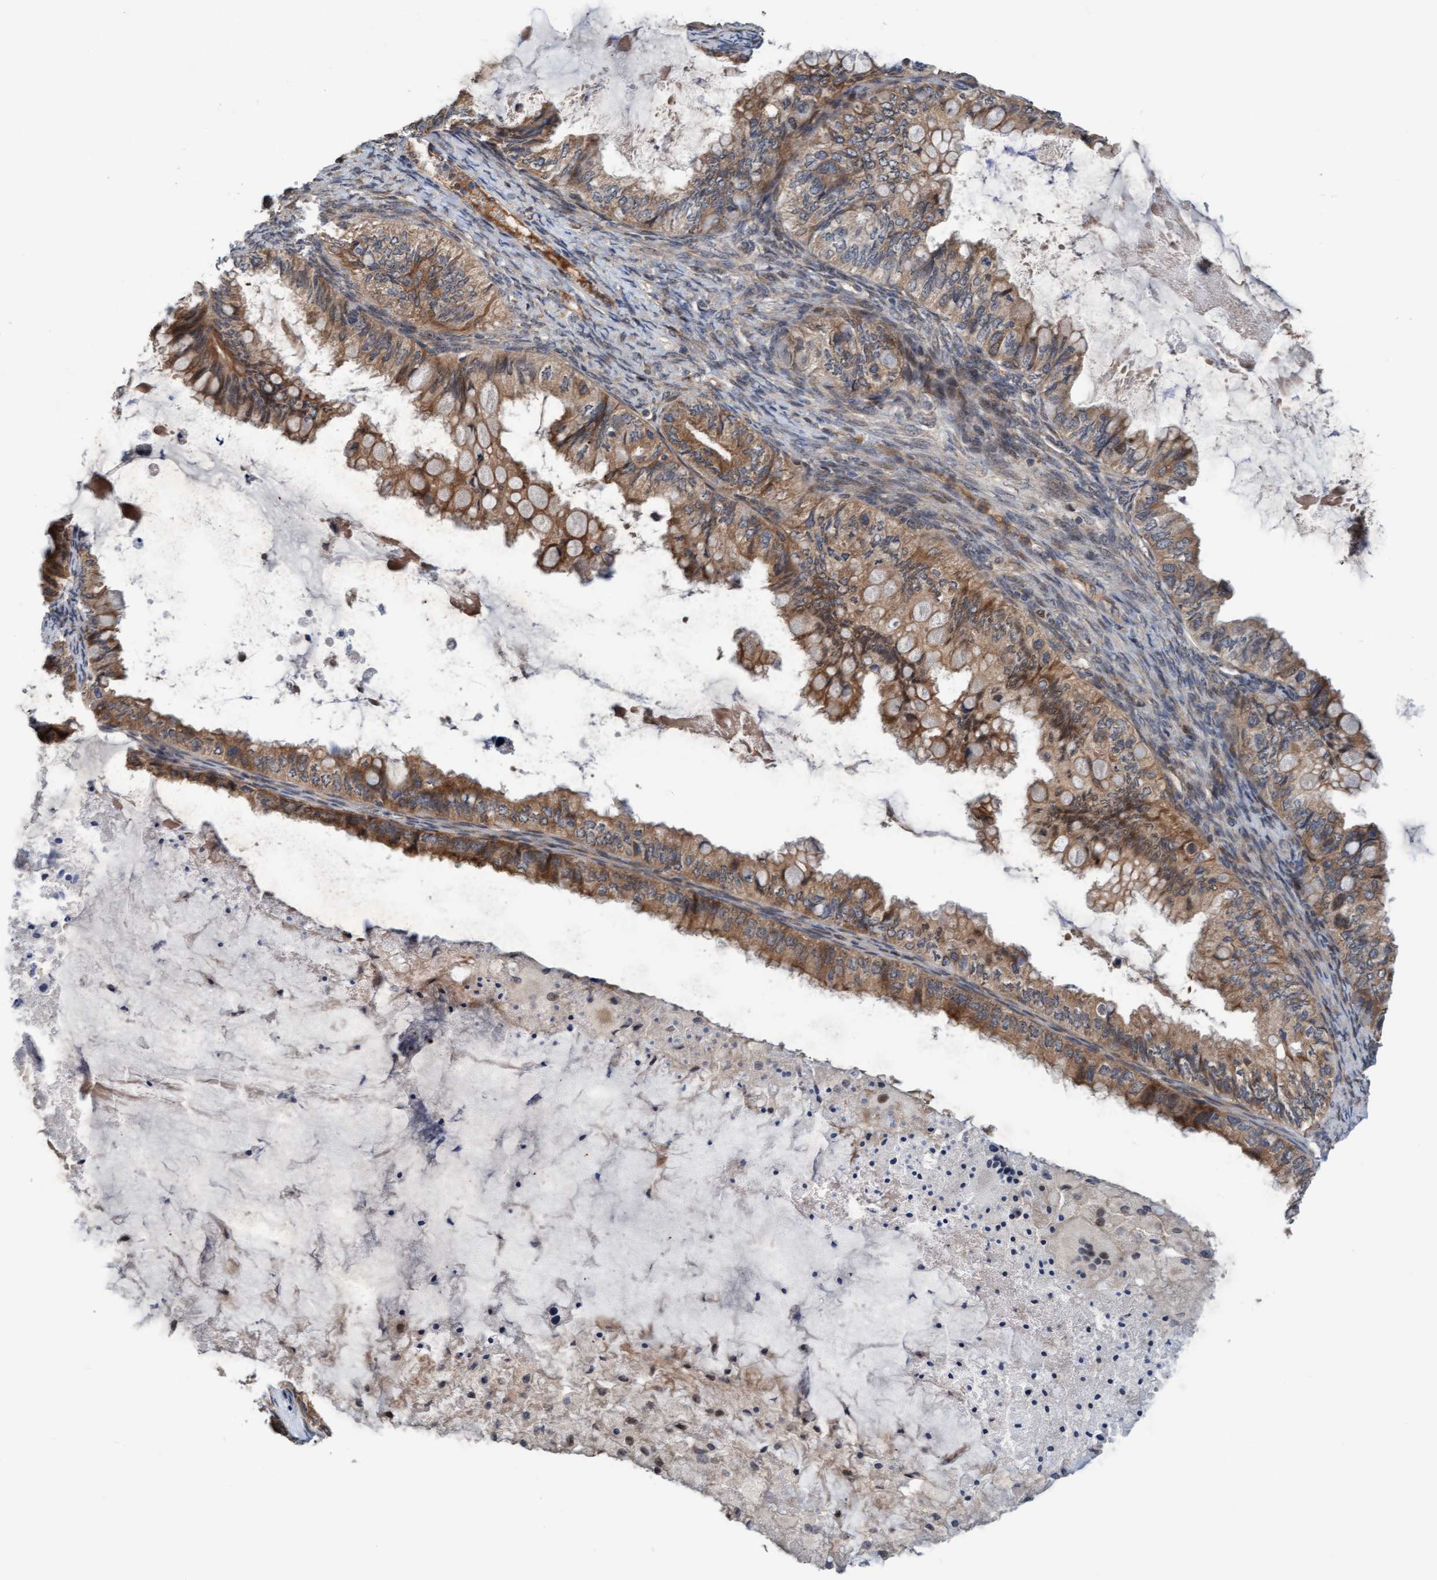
{"staining": {"intensity": "moderate", "quantity": ">75%", "location": "cytoplasmic/membranous"}, "tissue": "ovarian cancer", "cell_type": "Tumor cells", "image_type": "cancer", "snomed": [{"axis": "morphology", "description": "Cystadenocarcinoma, mucinous, NOS"}, {"axis": "topography", "description": "Ovary"}], "caption": "About >75% of tumor cells in ovarian mucinous cystadenocarcinoma show moderate cytoplasmic/membranous protein staining as visualized by brown immunohistochemical staining.", "gene": "MLXIP", "patient": {"sex": "female", "age": 80}}